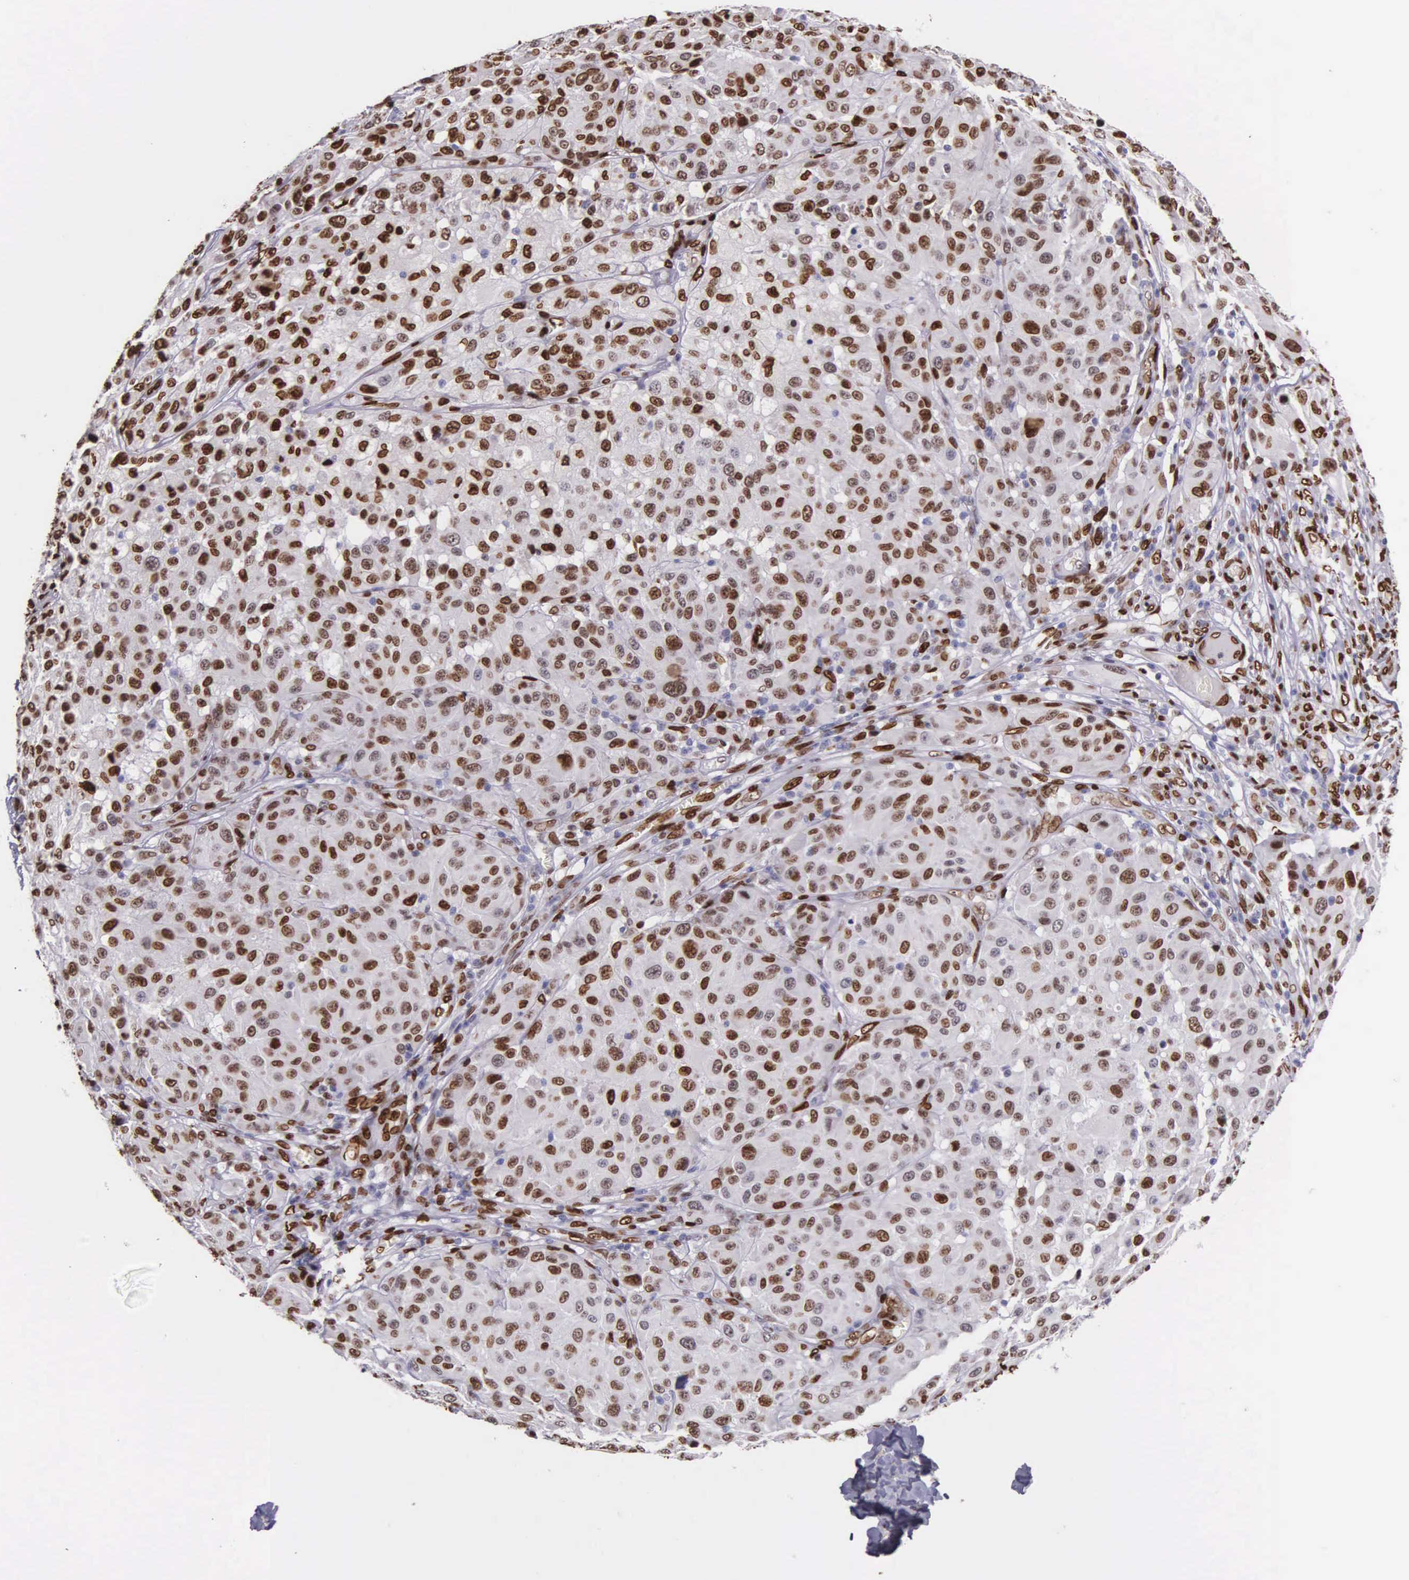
{"staining": {"intensity": "strong", "quantity": ">75%", "location": "nuclear"}, "tissue": "melanoma", "cell_type": "Tumor cells", "image_type": "cancer", "snomed": [{"axis": "morphology", "description": "Malignant melanoma, NOS"}, {"axis": "topography", "description": "Skin"}], "caption": "Strong nuclear positivity is identified in about >75% of tumor cells in malignant melanoma.", "gene": "H1-0", "patient": {"sex": "female", "age": 77}}